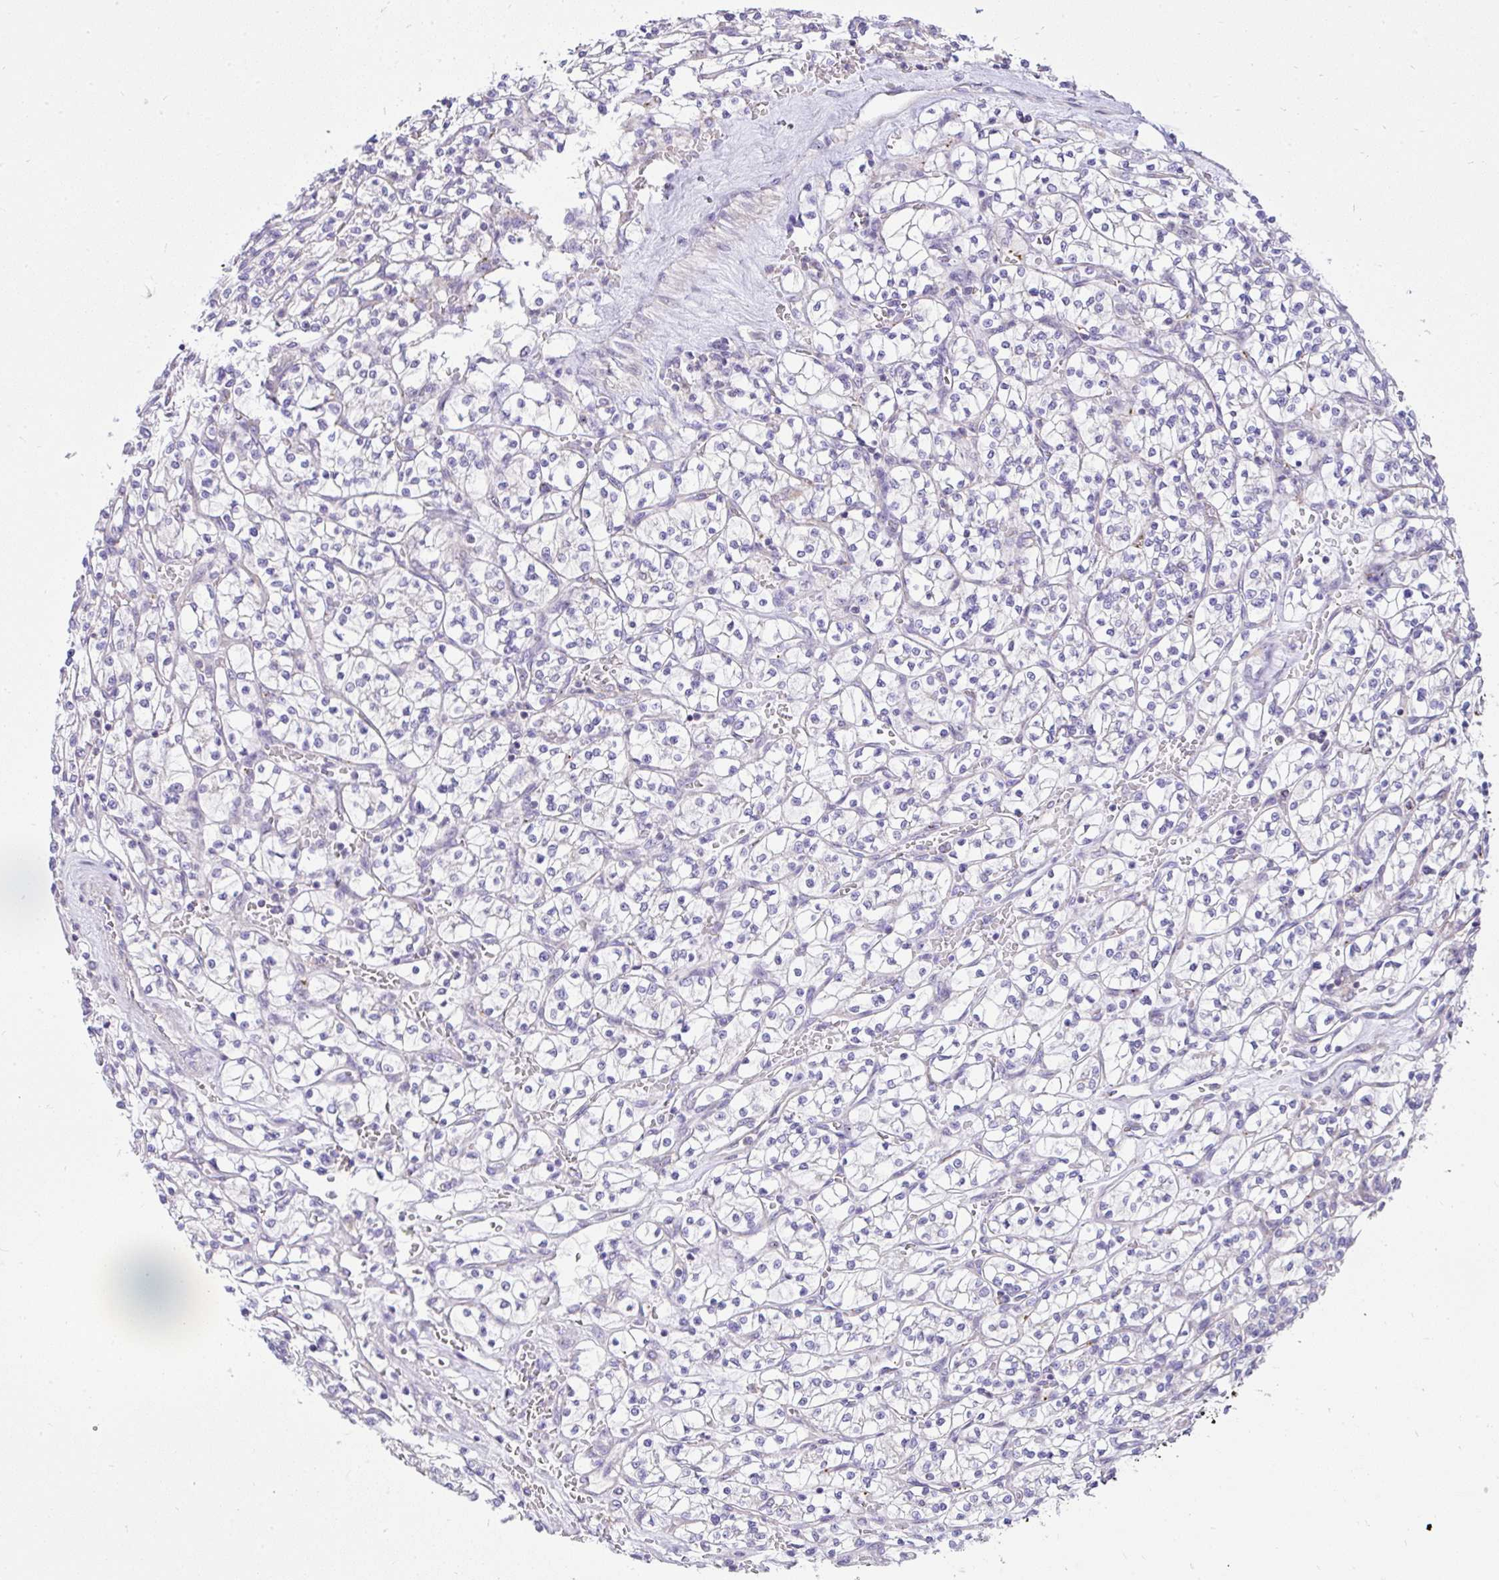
{"staining": {"intensity": "negative", "quantity": "none", "location": "none"}, "tissue": "renal cancer", "cell_type": "Tumor cells", "image_type": "cancer", "snomed": [{"axis": "morphology", "description": "Adenocarcinoma, NOS"}, {"axis": "topography", "description": "Kidney"}], "caption": "Immunohistochemistry of human renal adenocarcinoma displays no positivity in tumor cells. (Immunohistochemistry, brightfield microscopy, high magnification).", "gene": "CCDC142", "patient": {"sex": "female", "age": 64}}